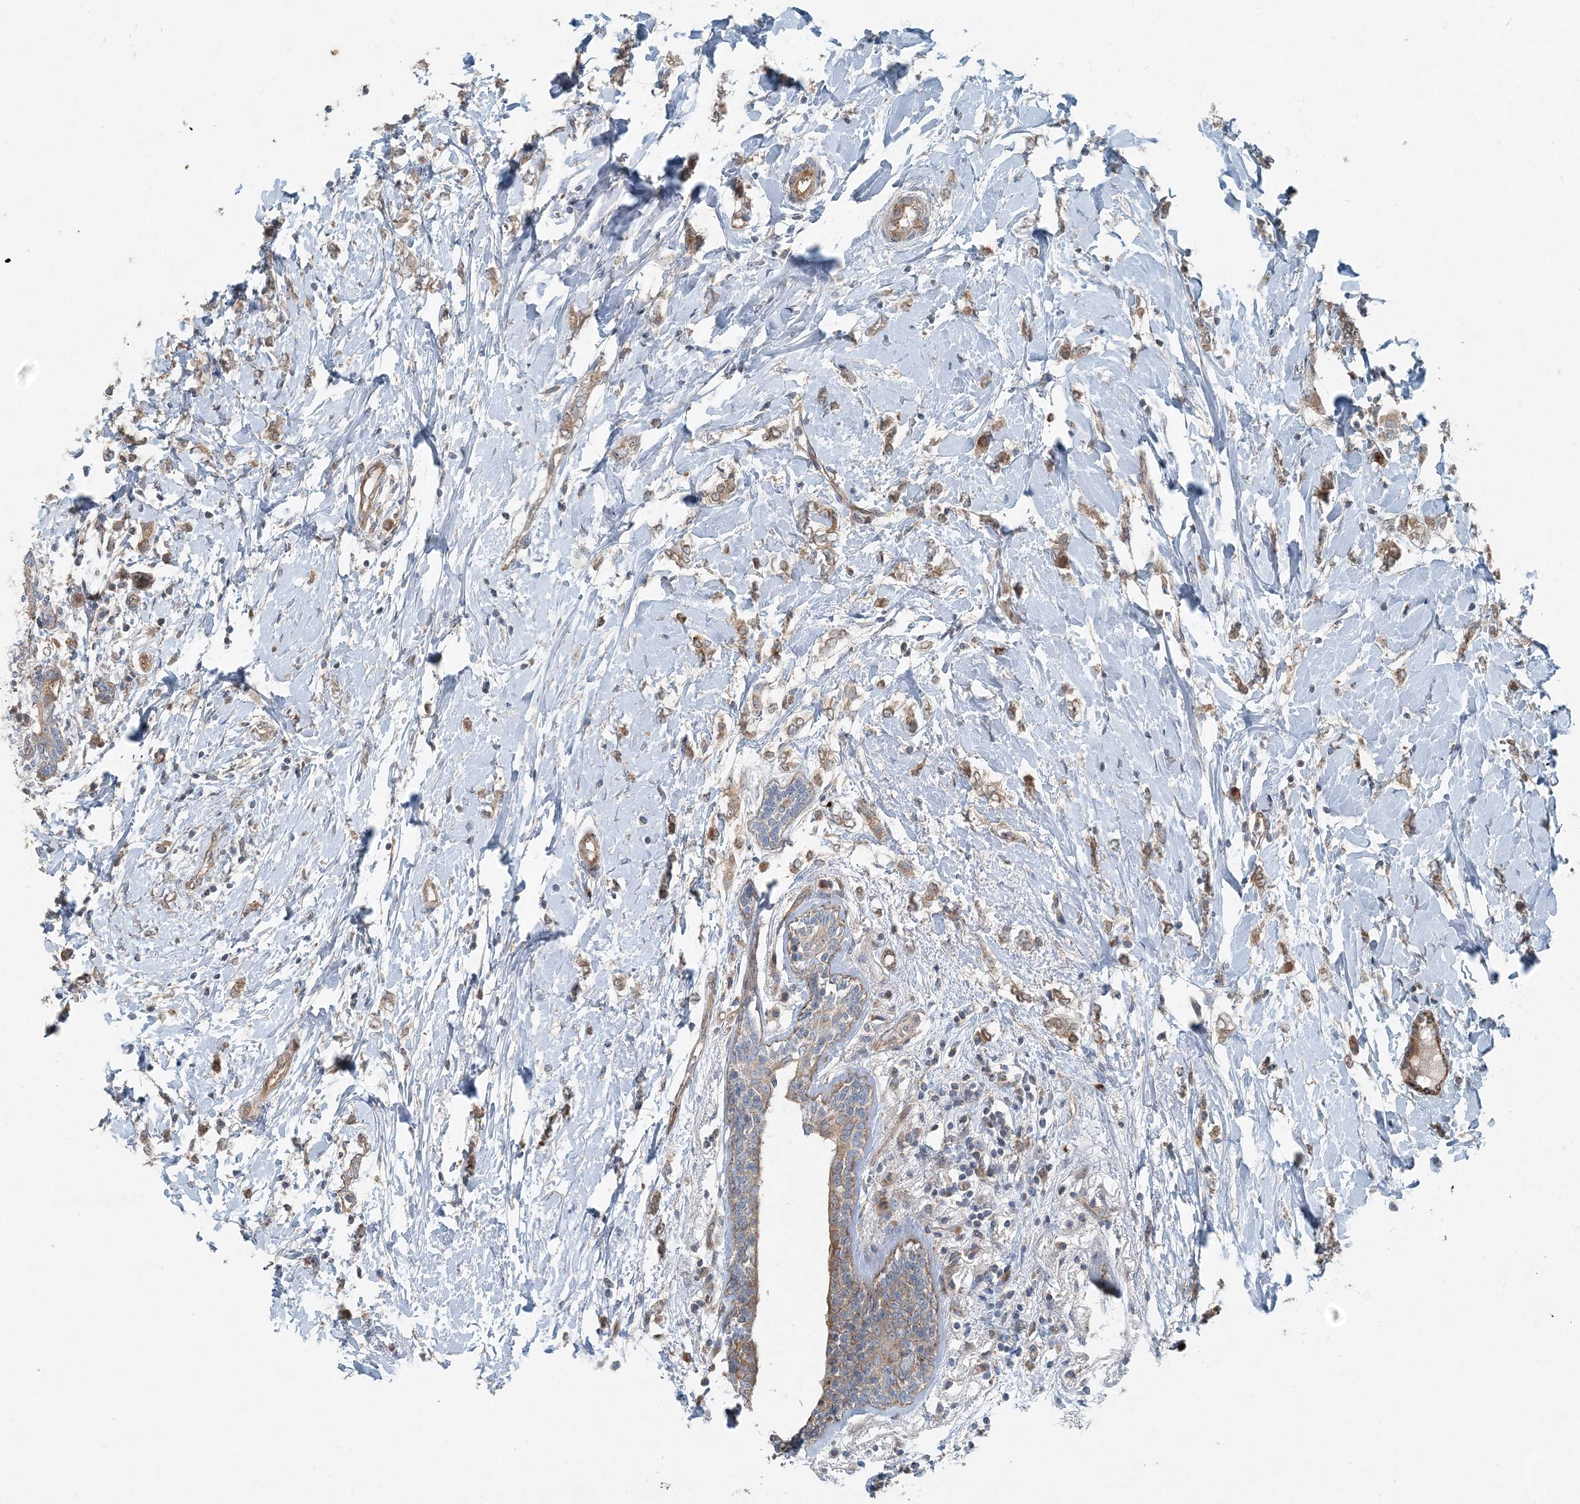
{"staining": {"intensity": "moderate", "quantity": ">75%", "location": "cytoplasmic/membranous"}, "tissue": "breast cancer", "cell_type": "Tumor cells", "image_type": "cancer", "snomed": [{"axis": "morphology", "description": "Normal tissue, NOS"}, {"axis": "morphology", "description": "Lobular carcinoma"}, {"axis": "topography", "description": "Breast"}], "caption": "Immunohistochemical staining of human lobular carcinoma (breast) reveals medium levels of moderate cytoplasmic/membranous protein expression in approximately >75% of tumor cells.", "gene": "INTU", "patient": {"sex": "female", "age": 47}}